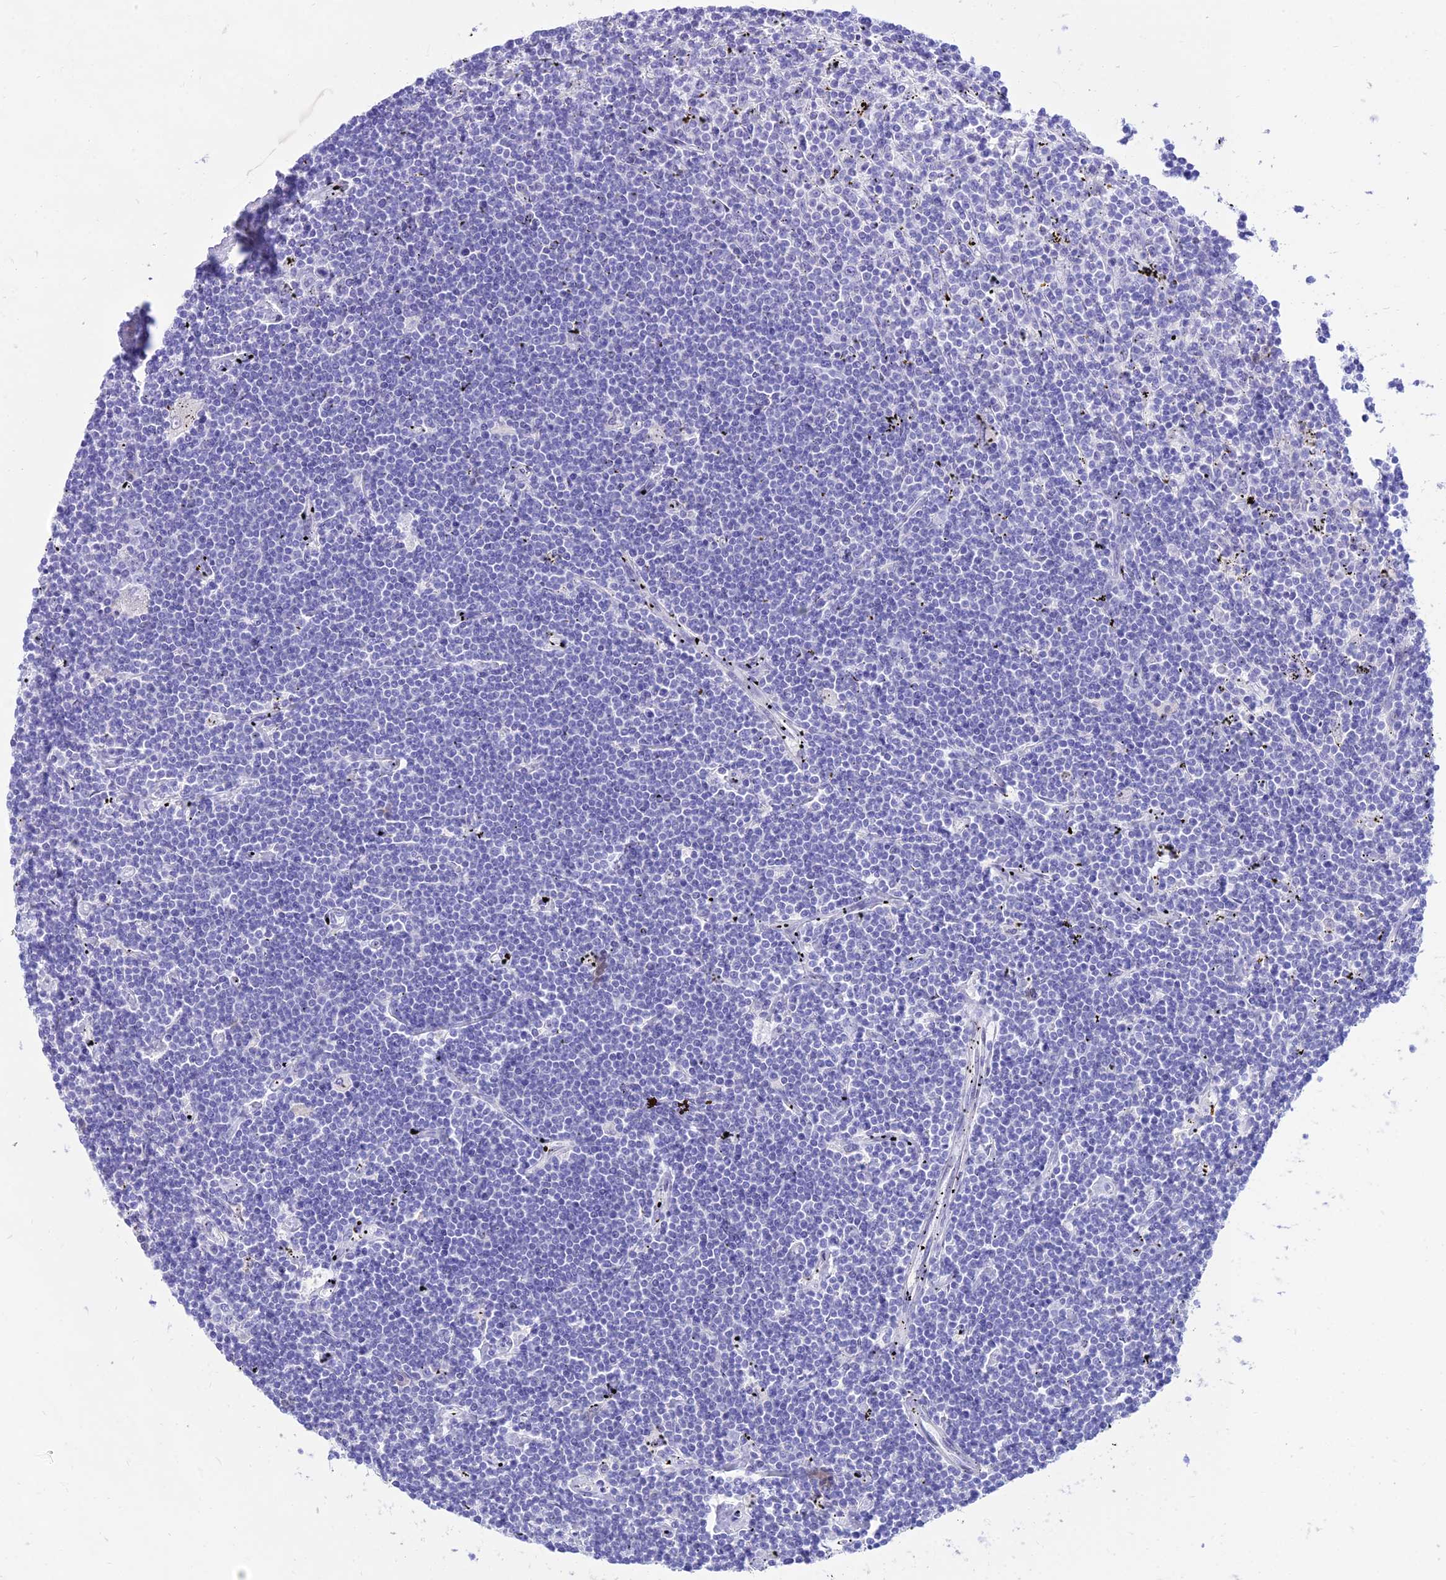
{"staining": {"intensity": "negative", "quantity": "none", "location": "none"}, "tissue": "lymphoma", "cell_type": "Tumor cells", "image_type": "cancer", "snomed": [{"axis": "morphology", "description": "Malignant lymphoma, non-Hodgkin's type, Low grade"}, {"axis": "topography", "description": "Spleen"}], "caption": "Tumor cells show no significant protein staining in malignant lymphoma, non-Hodgkin's type (low-grade). (Brightfield microscopy of DAB immunohistochemistry (IHC) at high magnification).", "gene": "TAC3", "patient": {"sex": "male", "age": 76}}